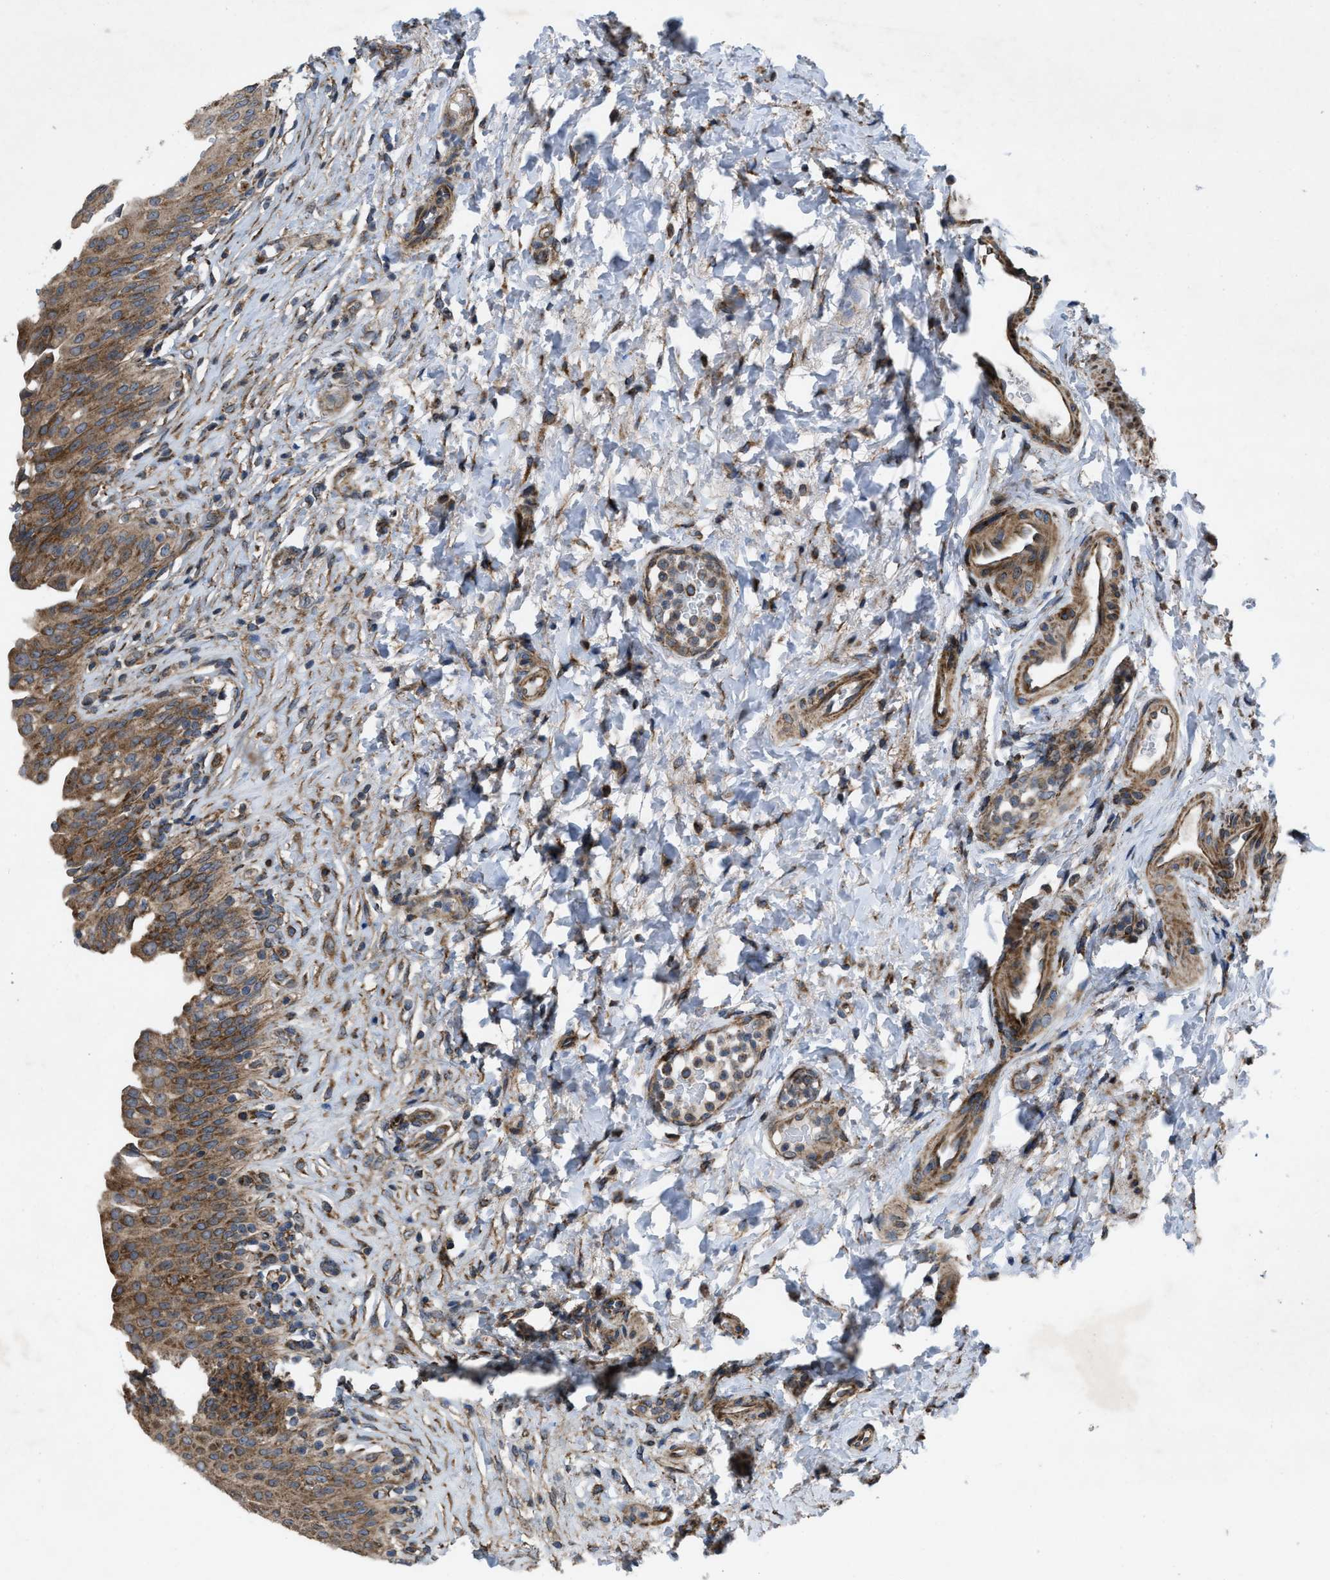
{"staining": {"intensity": "strong", "quantity": ">75%", "location": "cytoplasmic/membranous"}, "tissue": "urinary bladder", "cell_type": "Urothelial cells", "image_type": "normal", "snomed": [{"axis": "morphology", "description": "Urothelial carcinoma, High grade"}, {"axis": "topography", "description": "Urinary bladder"}], "caption": "Immunohistochemical staining of benign human urinary bladder reveals strong cytoplasmic/membranous protein staining in about >75% of urothelial cells.", "gene": "PER3", "patient": {"sex": "male", "age": 46}}